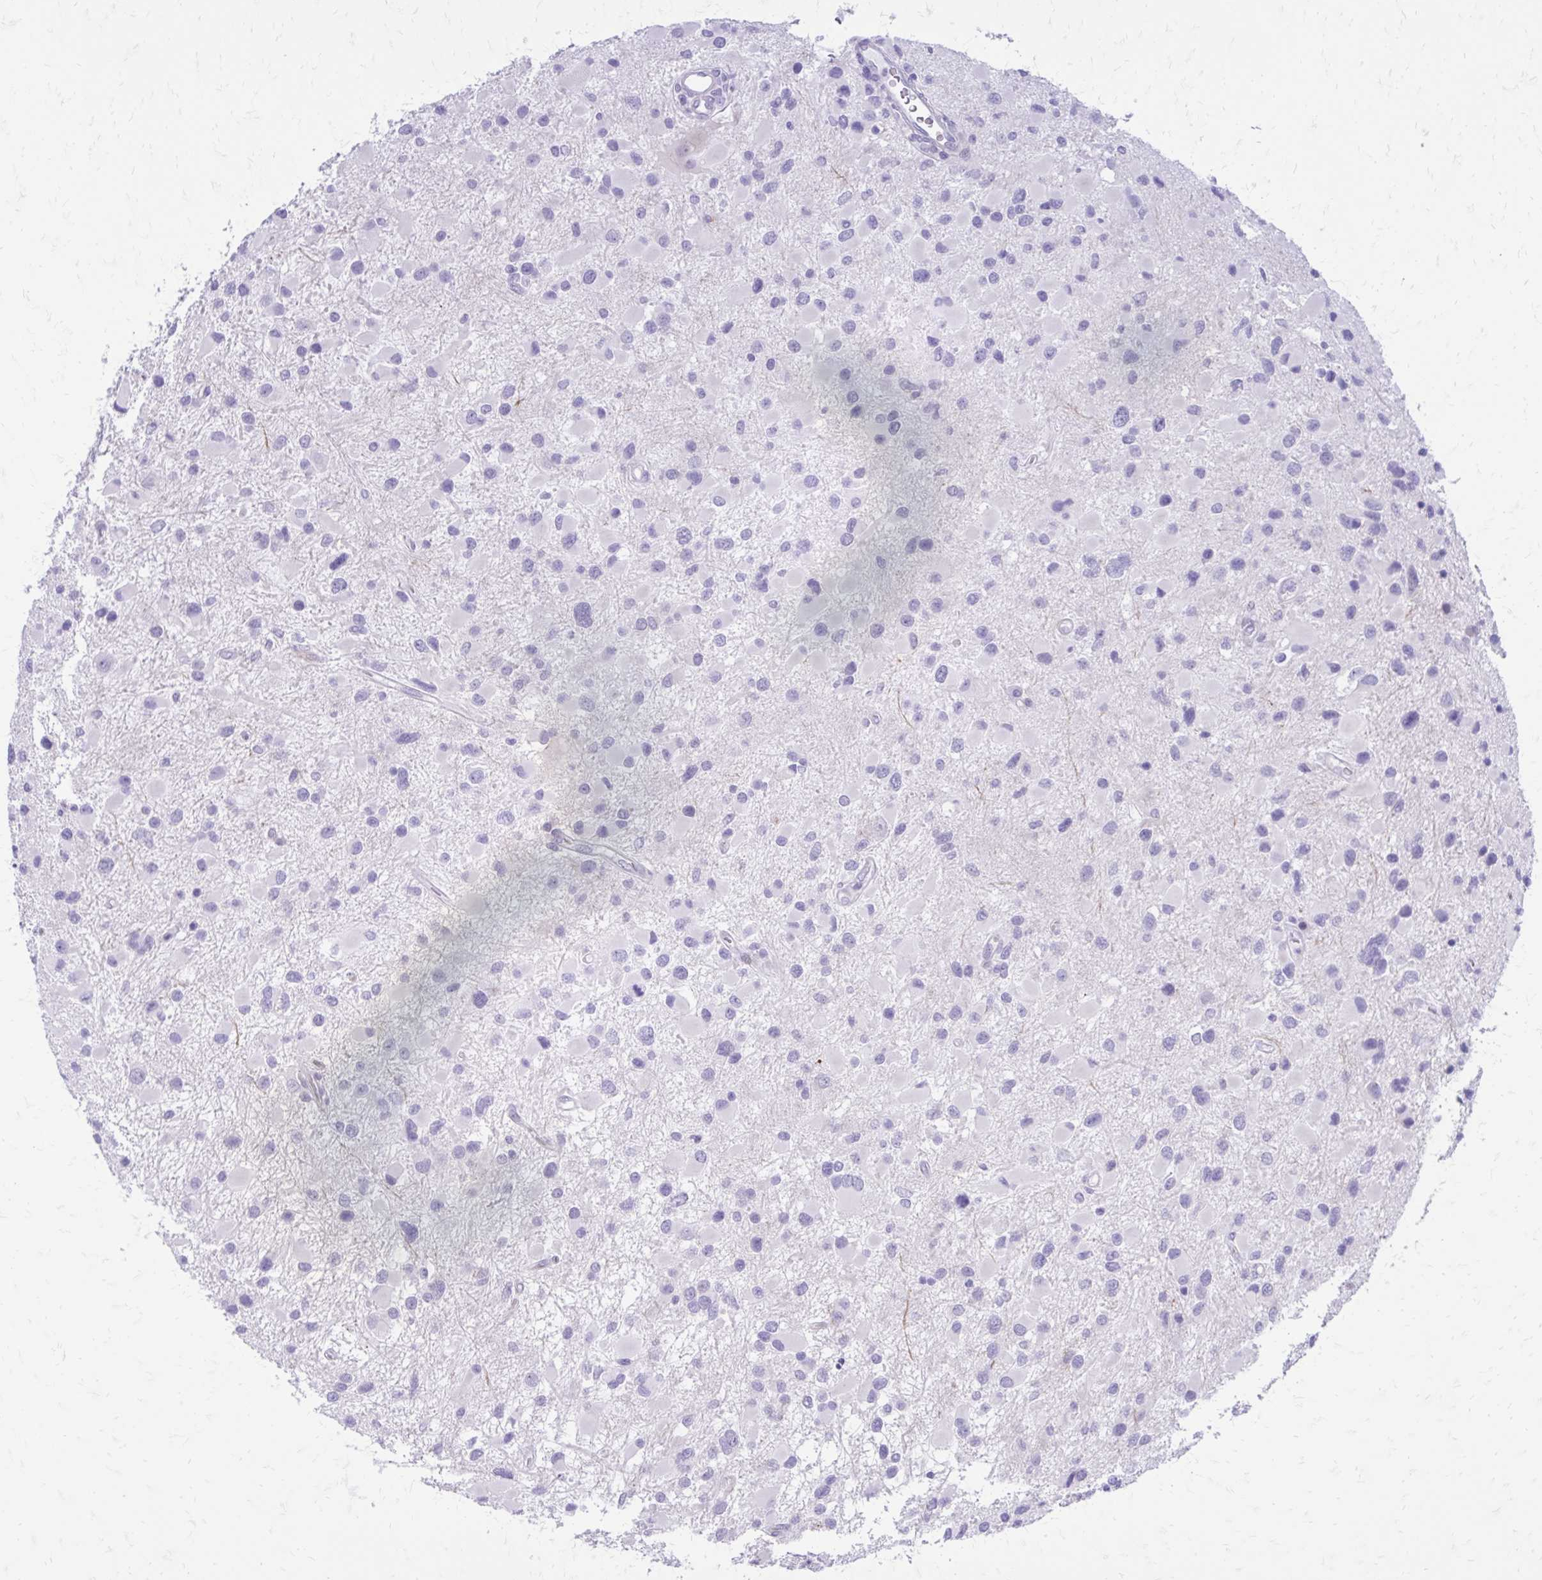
{"staining": {"intensity": "negative", "quantity": "none", "location": "none"}, "tissue": "glioma", "cell_type": "Tumor cells", "image_type": "cancer", "snomed": [{"axis": "morphology", "description": "Glioma, malignant, Low grade"}, {"axis": "topography", "description": "Brain"}], "caption": "Immunohistochemistry of human glioma reveals no staining in tumor cells.", "gene": "LCN15", "patient": {"sex": "female", "age": 32}}